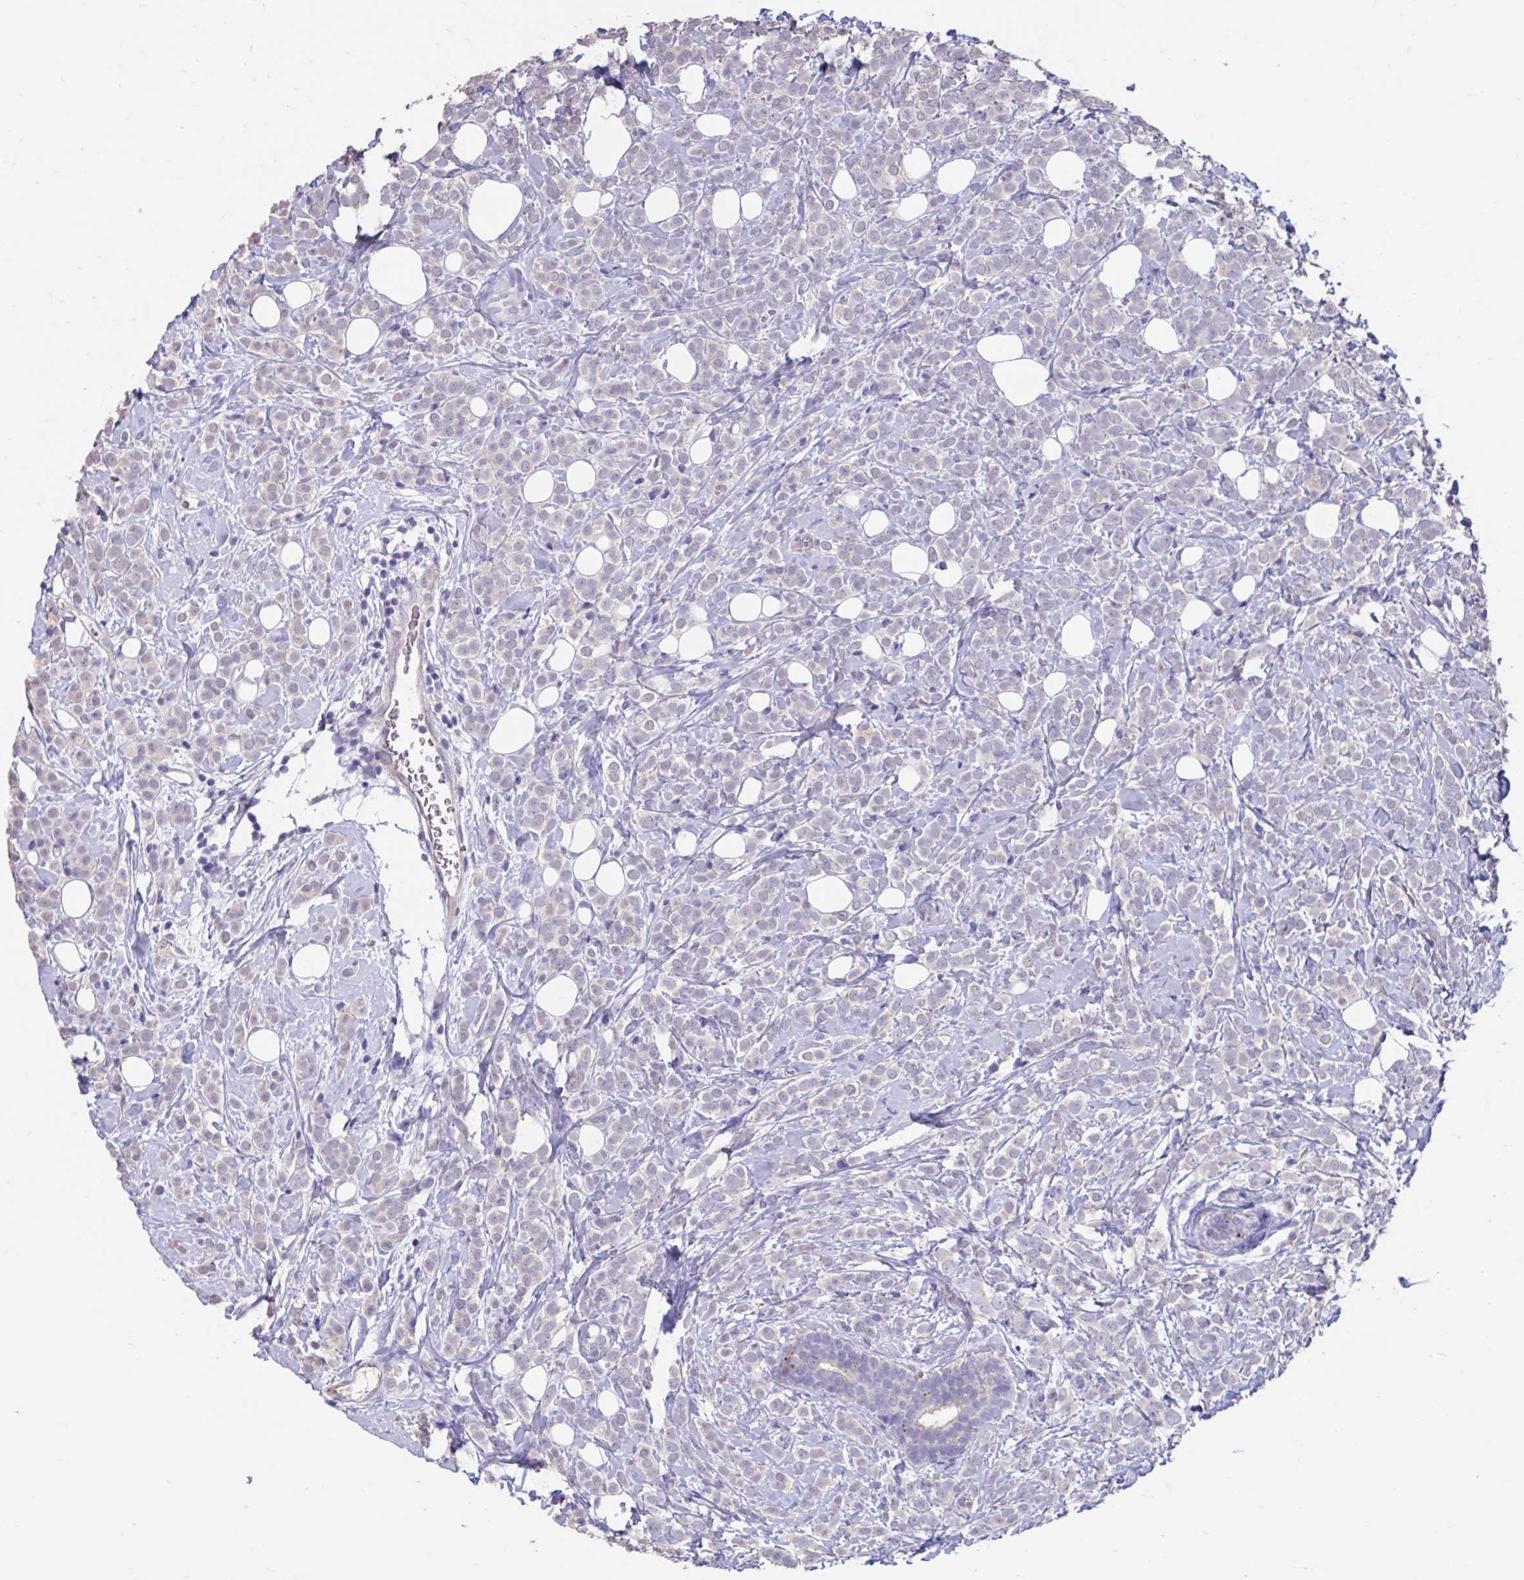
{"staining": {"intensity": "negative", "quantity": "none", "location": "none"}, "tissue": "breast cancer", "cell_type": "Tumor cells", "image_type": "cancer", "snomed": [{"axis": "morphology", "description": "Lobular carcinoma"}, {"axis": "topography", "description": "Breast"}], "caption": "Immunohistochemistry (IHC) histopathology image of neoplastic tissue: lobular carcinoma (breast) stained with DAB exhibits no significant protein positivity in tumor cells.", "gene": "GPR162", "patient": {"sex": "female", "age": 49}}